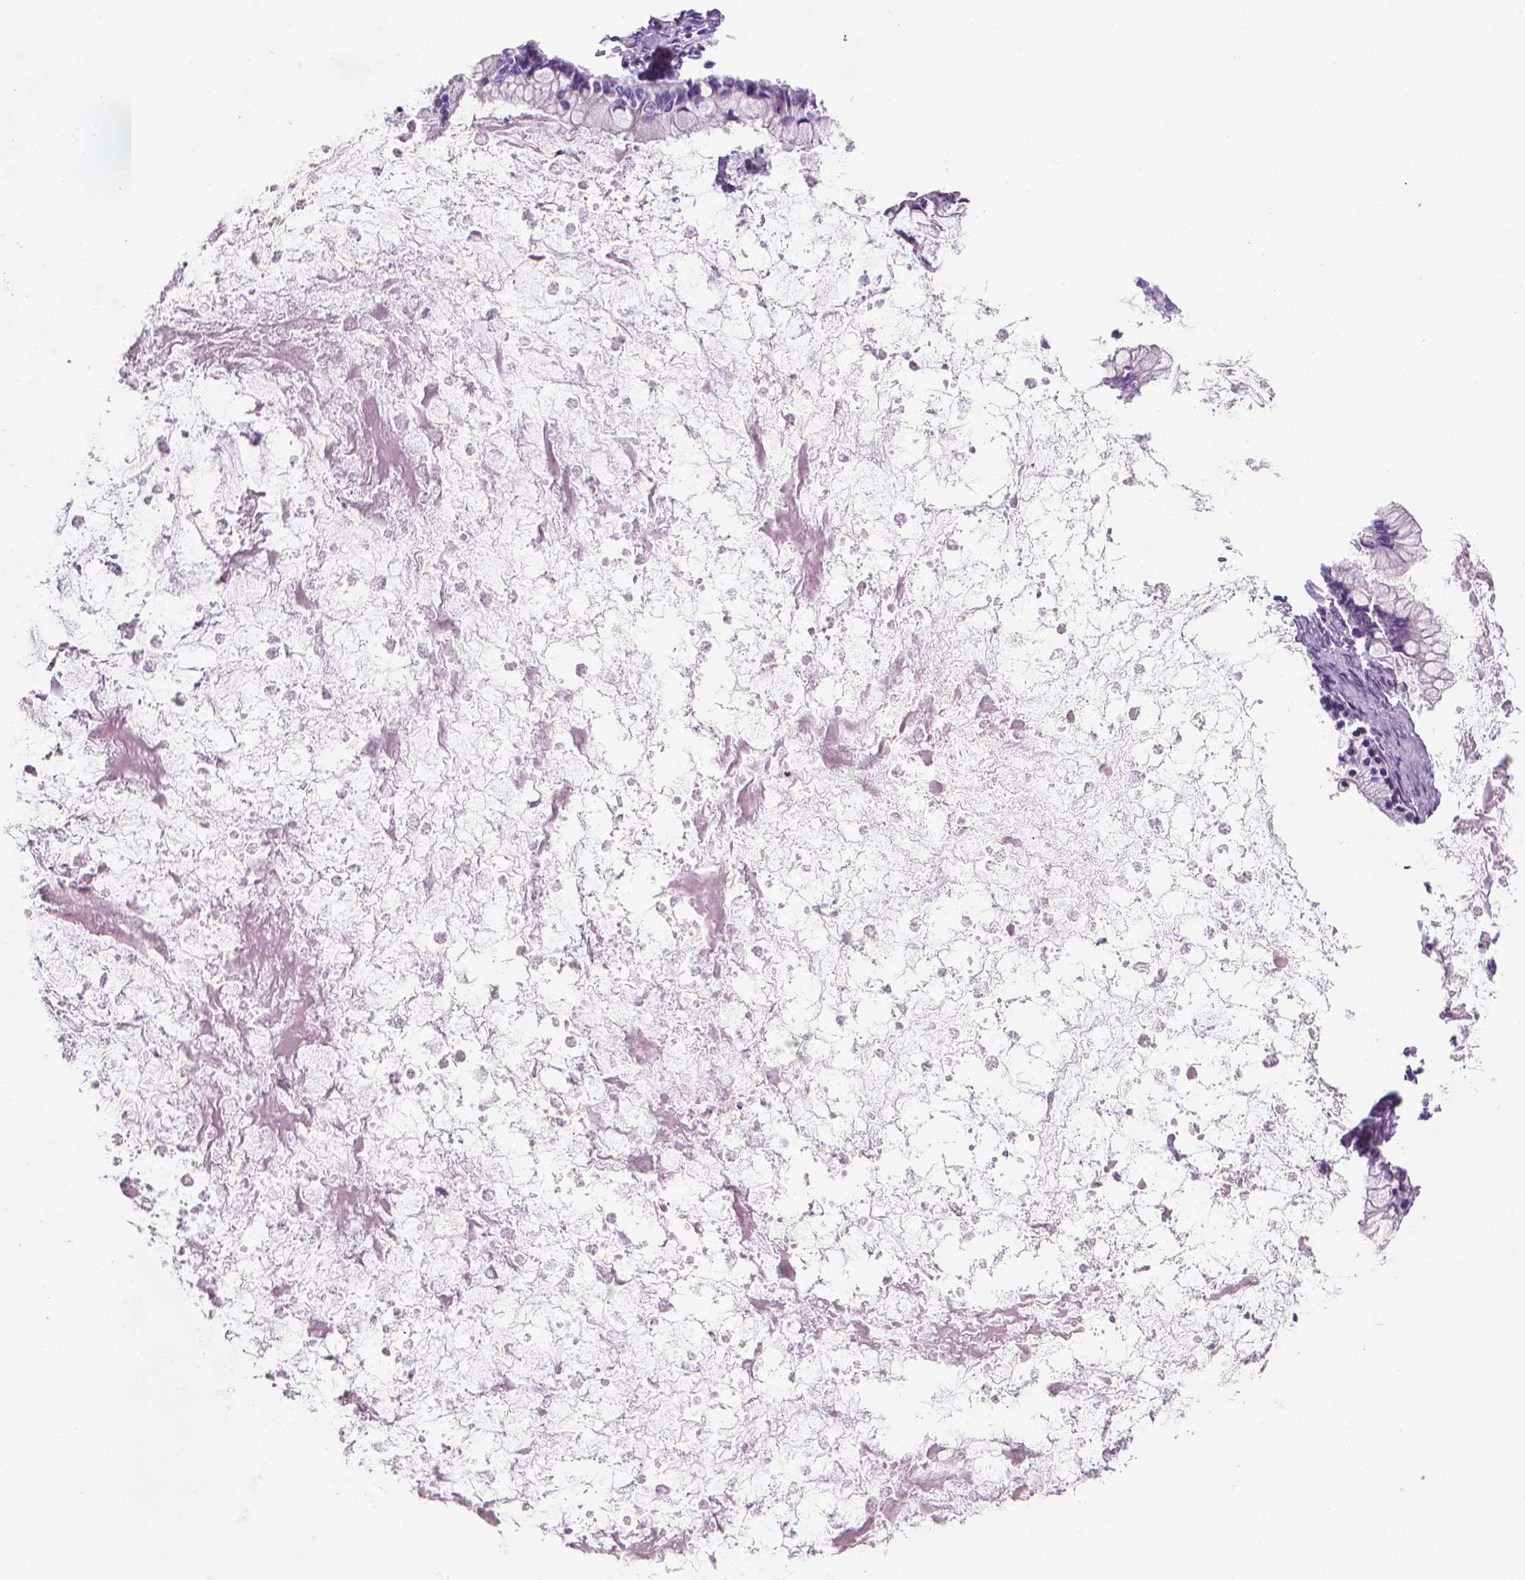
{"staining": {"intensity": "negative", "quantity": "none", "location": "none"}, "tissue": "ovarian cancer", "cell_type": "Tumor cells", "image_type": "cancer", "snomed": [{"axis": "morphology", "description": "Cystadenocarcinoma, mucinous, NOS"}, {"axis": "topography", "description": "Ovary"}], "caption": "IHC photomicrograph of mucinous cystadenocarcinoma (ovarian) stained for a protein (brown), which demonstrates no staining in tumor cells. (DAB immunohistochemistry (IHC) visualized using brightfield microscopy, high magnification).", "gene": "TTC29", "patient": {"sex": "female", "age": 67}}